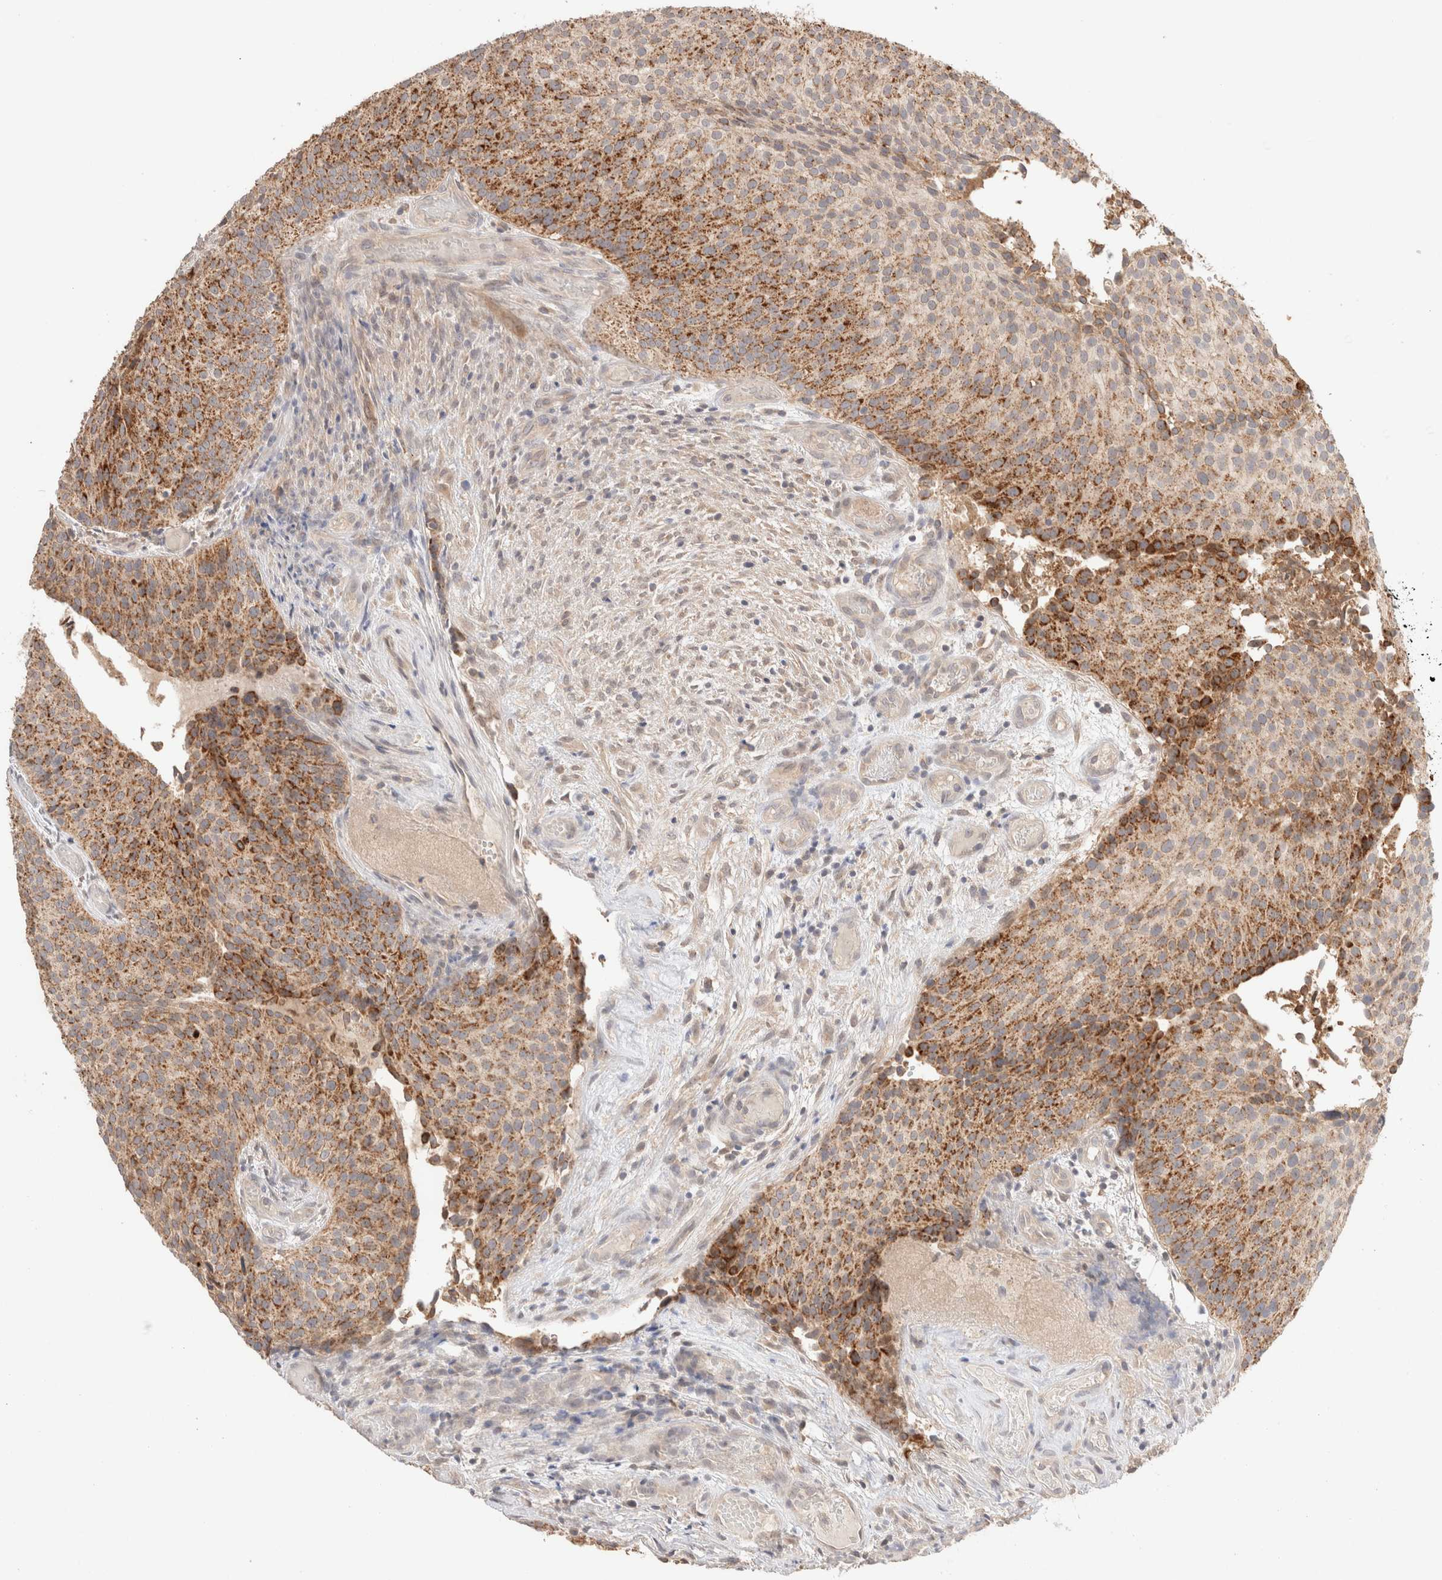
{"staining": {"intensity": "moderate", "quantity": ">75%", "location": "cytoplasmic/membranous"}, "tissue": "urothelial cancer", "cell_type": "Tumor cells", "image_type": "cancer", "snomed": [{"axis": "morphology", "description": "Urothelial carcinoma, Low grade"}, {"axis": "topography", "description": "Urinary bladder"}], "caption": "Immunohistochemistry (IHC) micrograph of human urothelial carcinoma (low-grade) stained for a protein (brown), which reveals medium levels of moderate cytoplasmic/membranous staining in approximately >75% of tumor cells.", "gene": "TRIM41", "patient": {"sex": "male", "age": 86}}